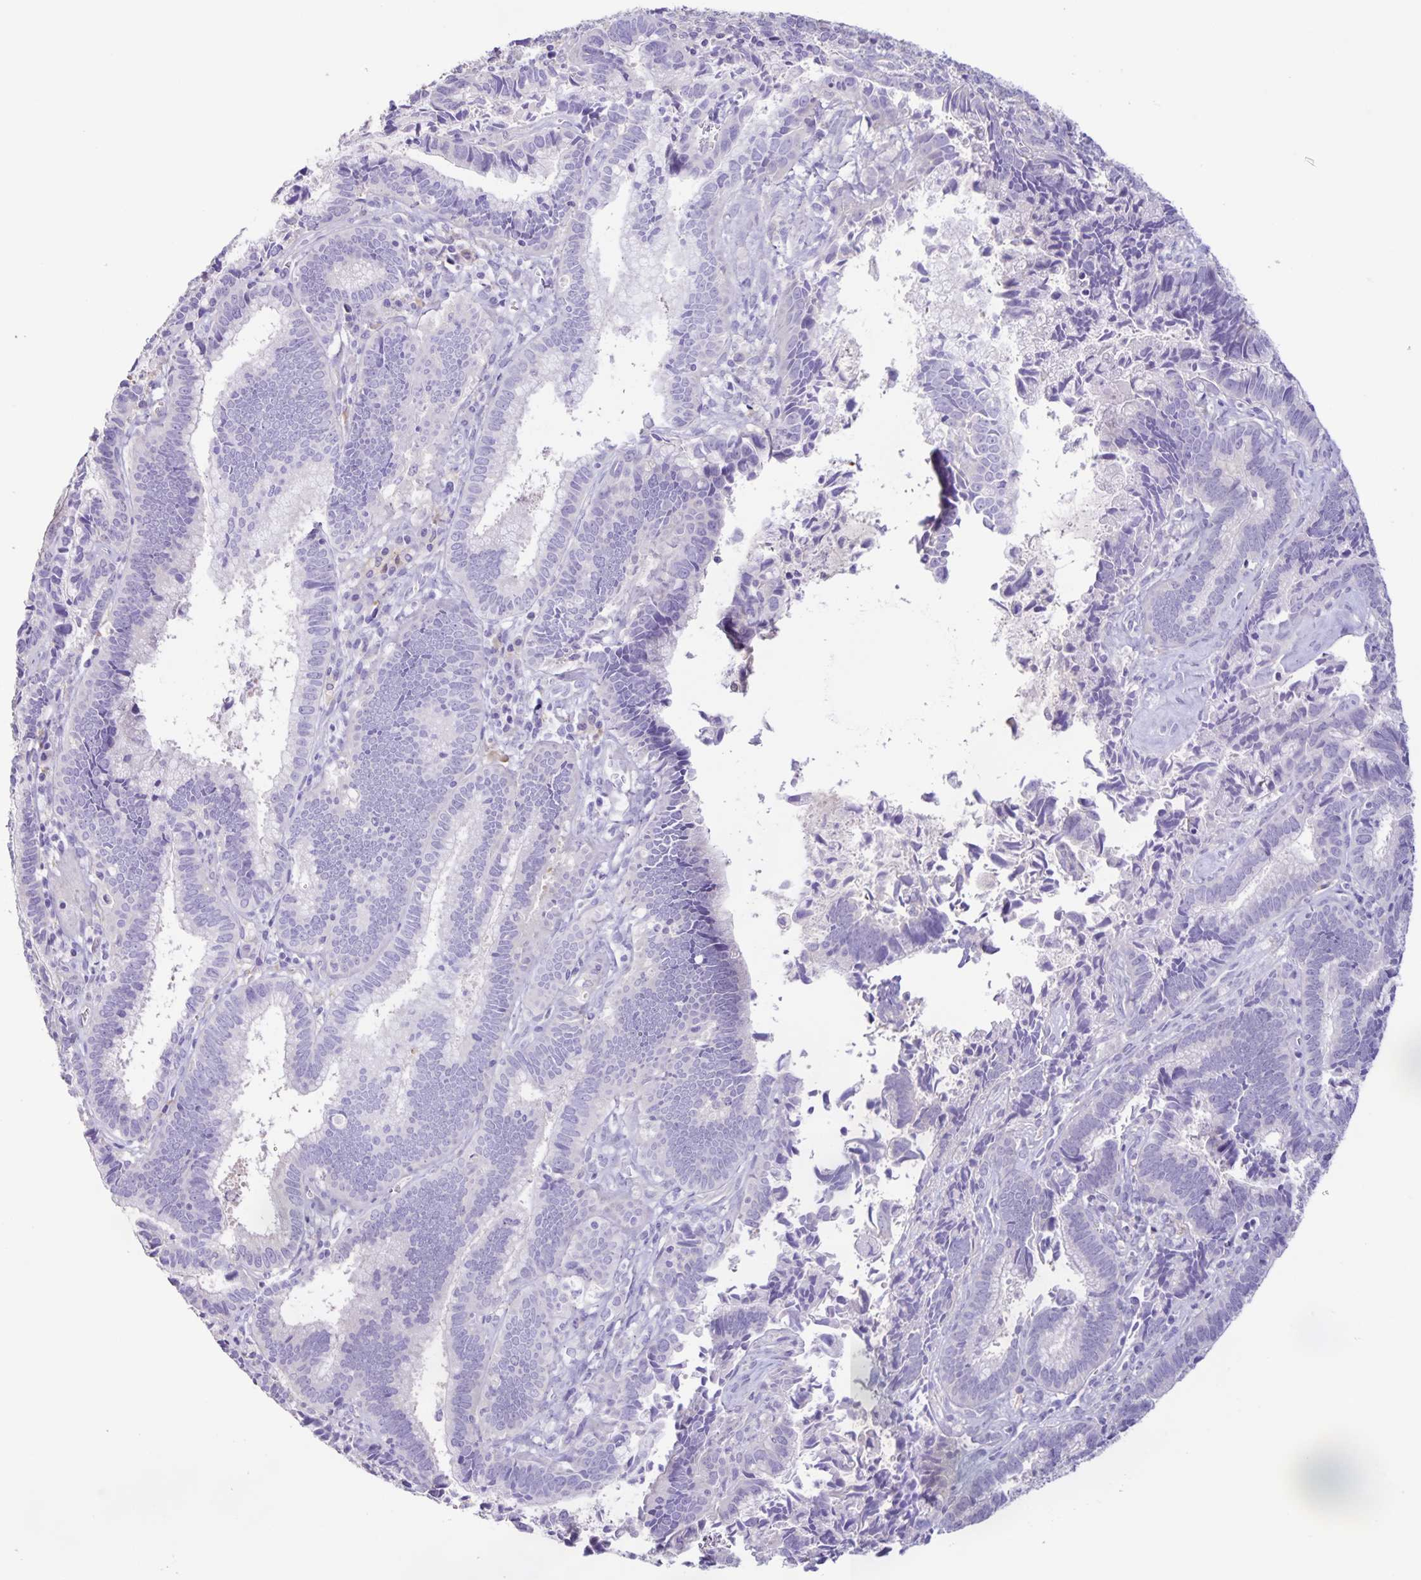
{"staining": {"intensity": "negative", "quantity": "none", "location": "none"}, "tissue": "cervical cancer", "cell_type": "Tumor cells", "image_type": "cancer", "snomed": [{"axis": "morphology", "description": "Adenocarcinoma, NOS"}, {"axis": "topography", "description": "Cervix"}], "caption": "High magnification brightfield microscopy of cervical cancer (adenocarcinoma) stained with DAB (3,3'-diaminobenzidine) (brown) and counterstained with hematoxylin (blue): tumor cells show no significant expression. The staining was performed using DAB to visualize the protein expression in brown, while the nuclei were stained in blue with hematoxylin (Magnification: 20x).", "gene": "BOLL", "patient": {"sex": "female", "age": 61}}